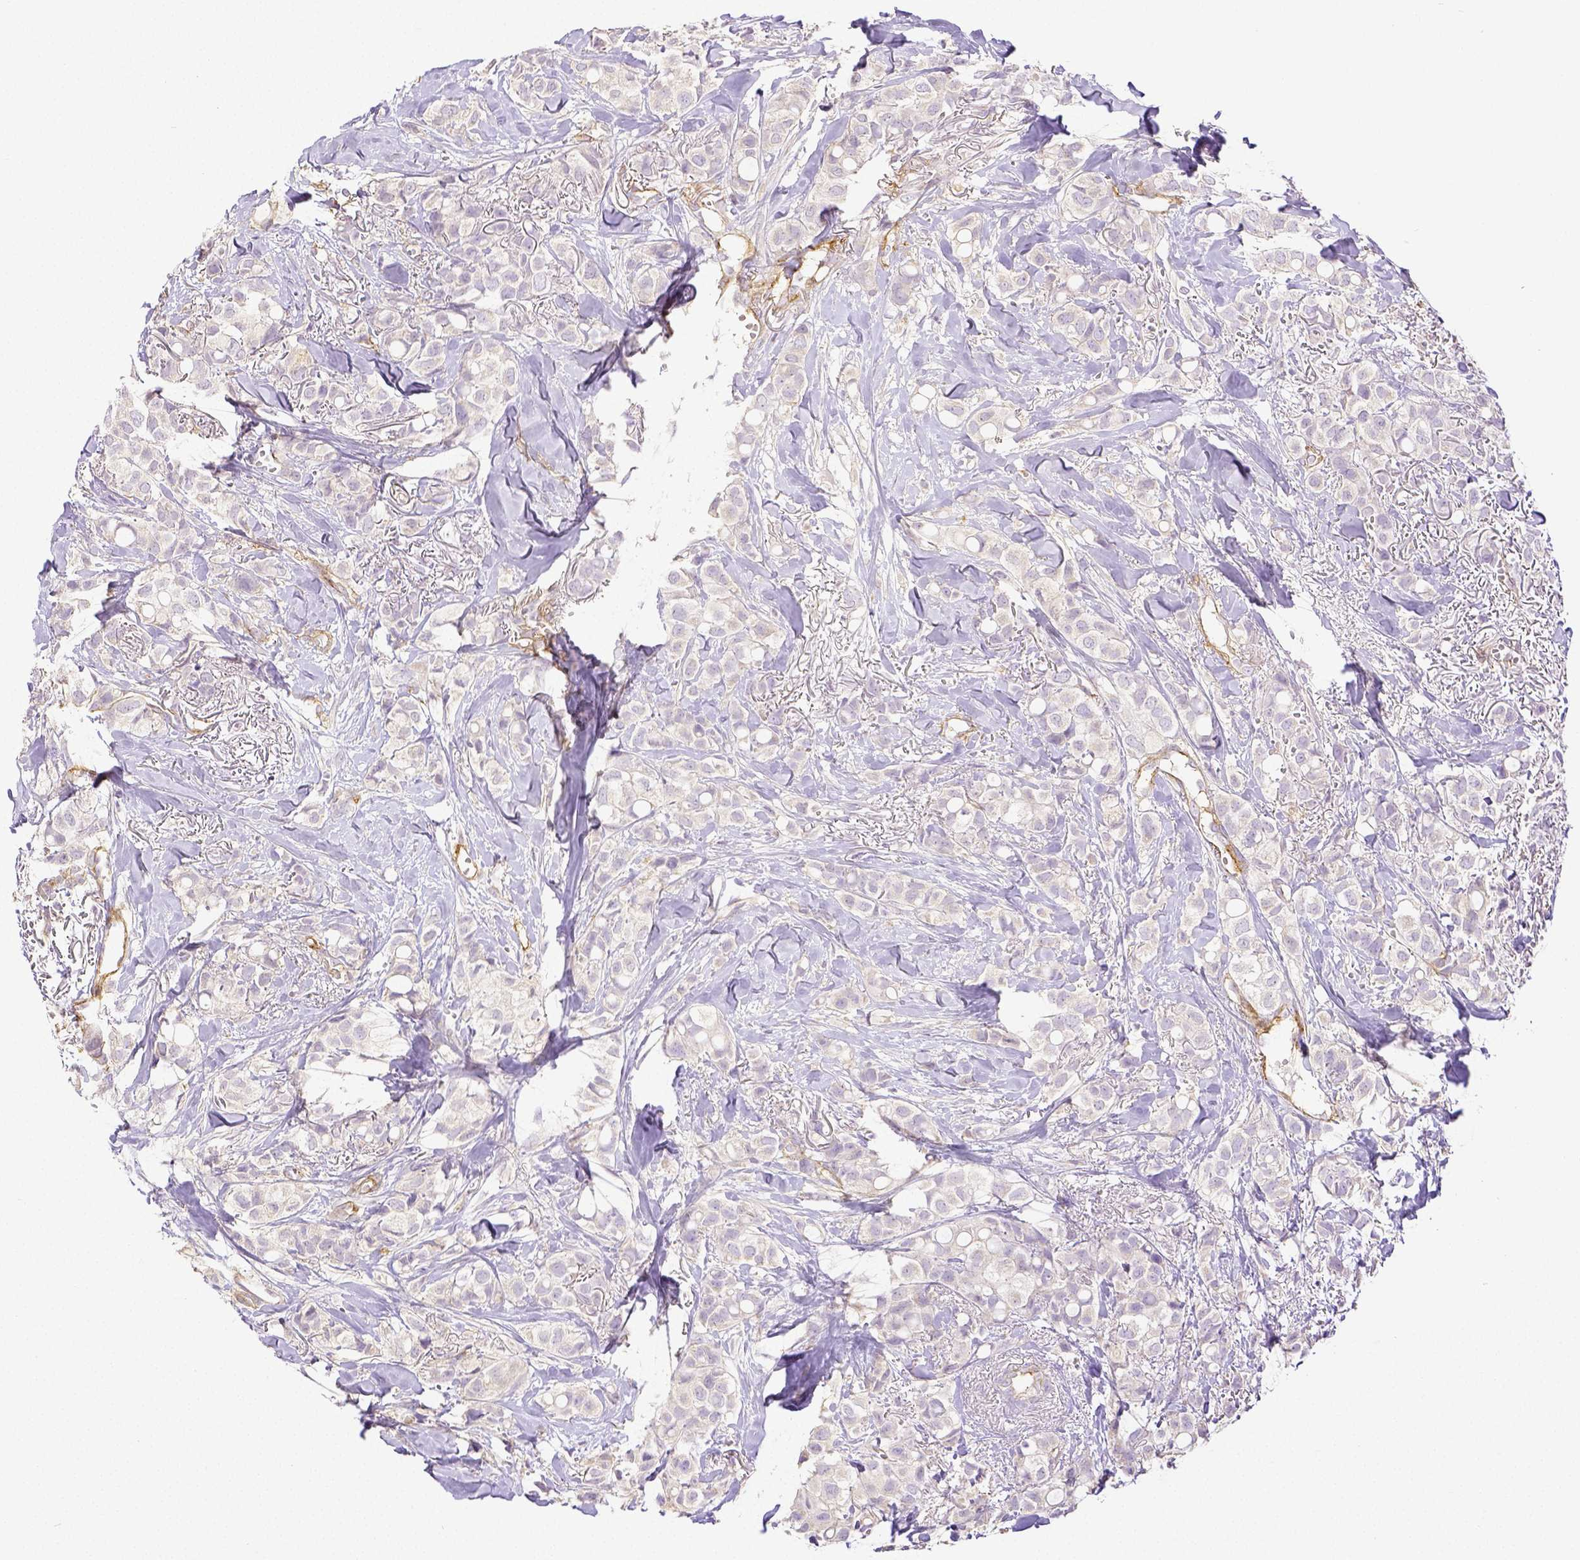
{"staining": {"intensity": "negative", "quantity": "none", "location": "none"}, "tissue": "breast cancer", "cell_type": "Tumor cells", "image_type": "cancer", "snomed": [{"axis": "morphology", "description": "Duct carcinoma"}, {"axis": "topography", "description": "Breast"}], "caption": "Intraductal carcinoma (breast) was stained to show a protein in brown. There is no significant expression in tumor cells. (DAB IHC, high magnification).", "gene": "THY1", "patient": {"sex": "female", "age": 85}}